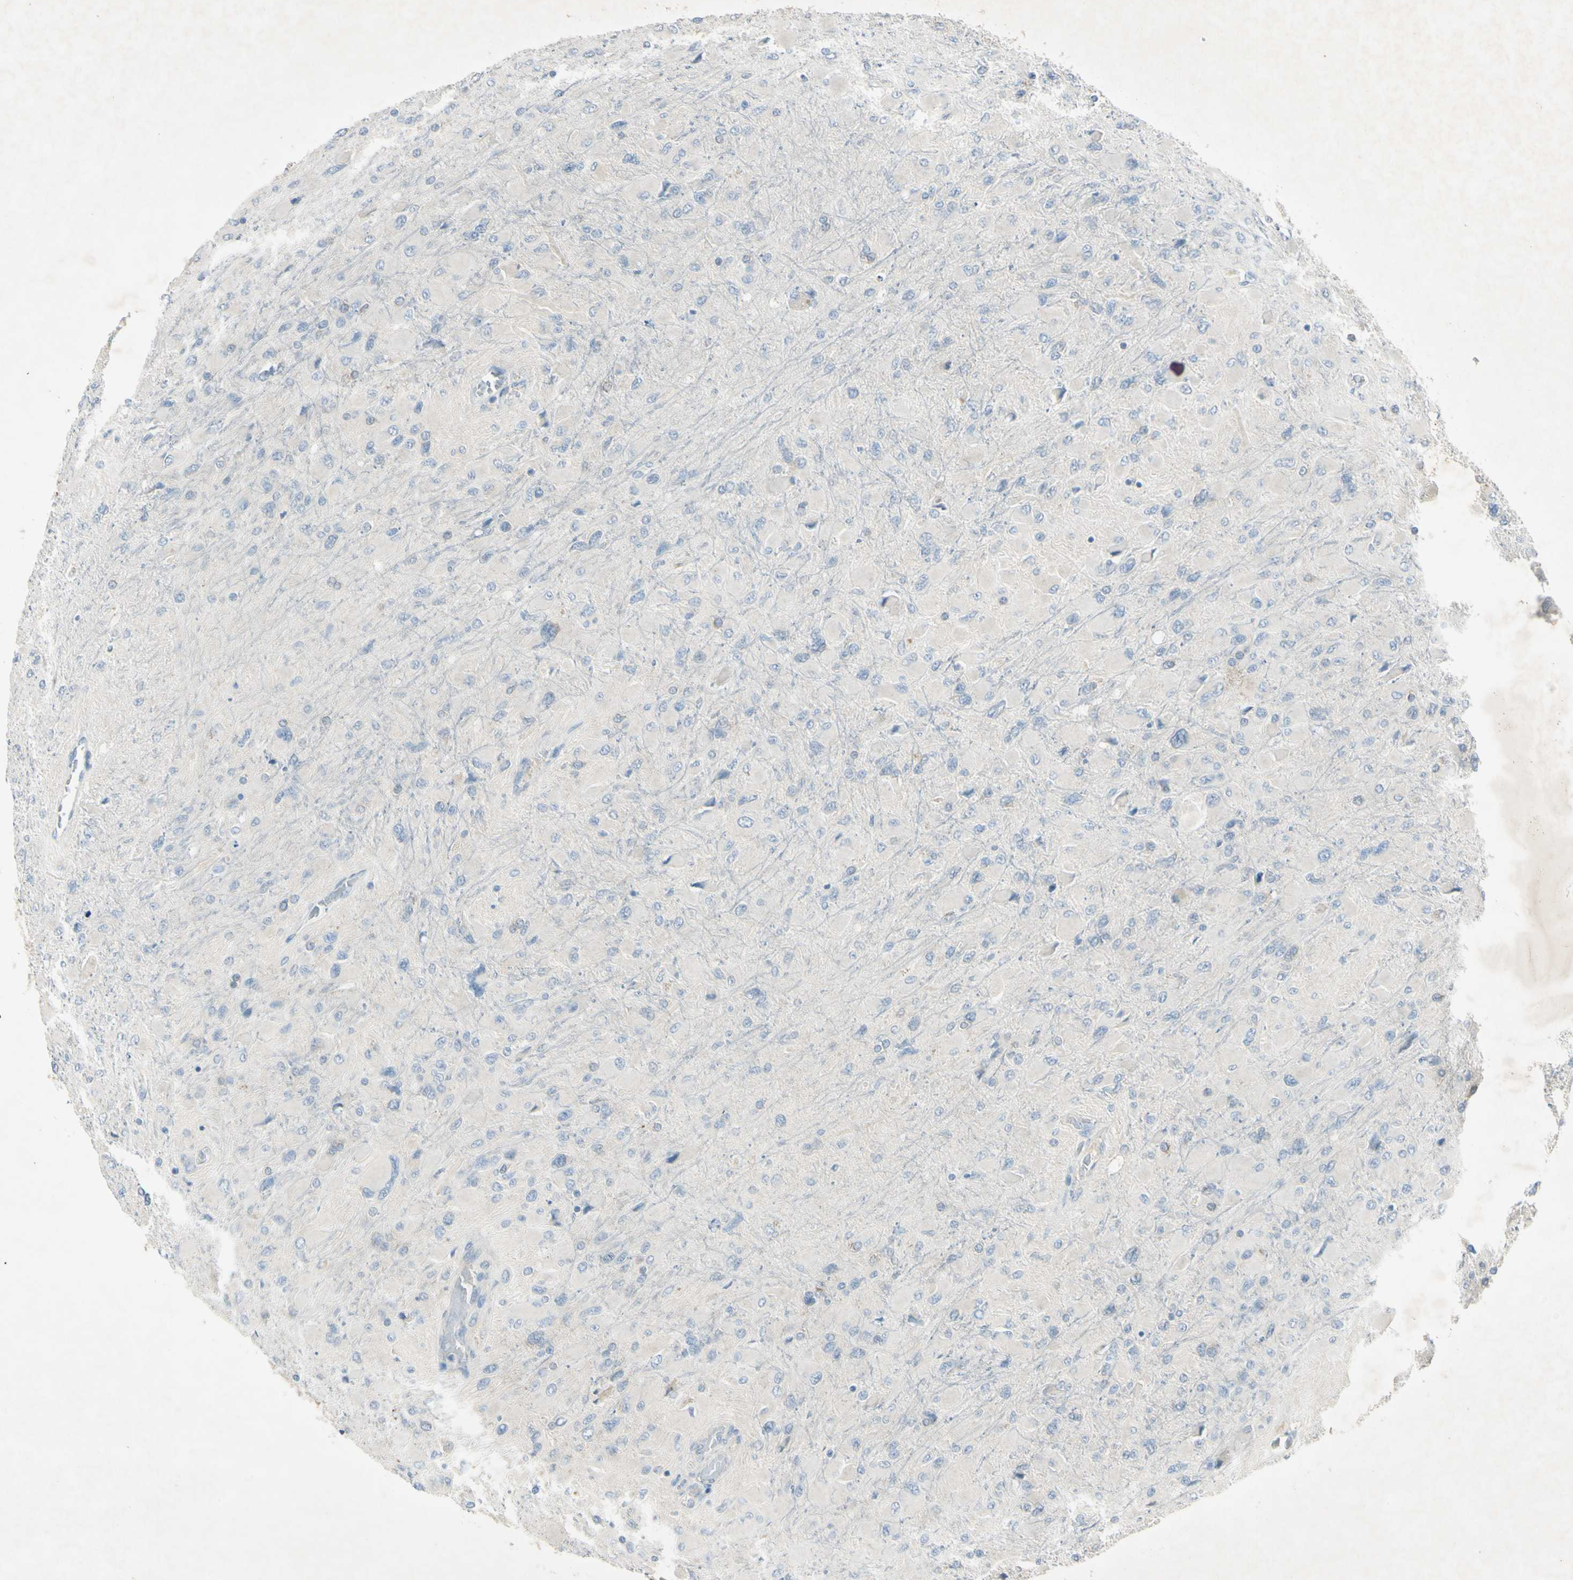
{"staining": {"intensity": "negative", "quantity": "none", "location": "none"}, "tissue": "glioma", "cell_type": "Tumor cells", "image_type": "cancer", "snomed": [{"axis": "morphology", "description": "Glioma, malignant, High grade"}, {"axis": "topography", "description": "Cerebral cortex"}], "caption": "The photomicrograph exhibits no staining of tumor cells in glioma.", "gene": "AATK", "patient": {"sex": "female", "age": 36}}